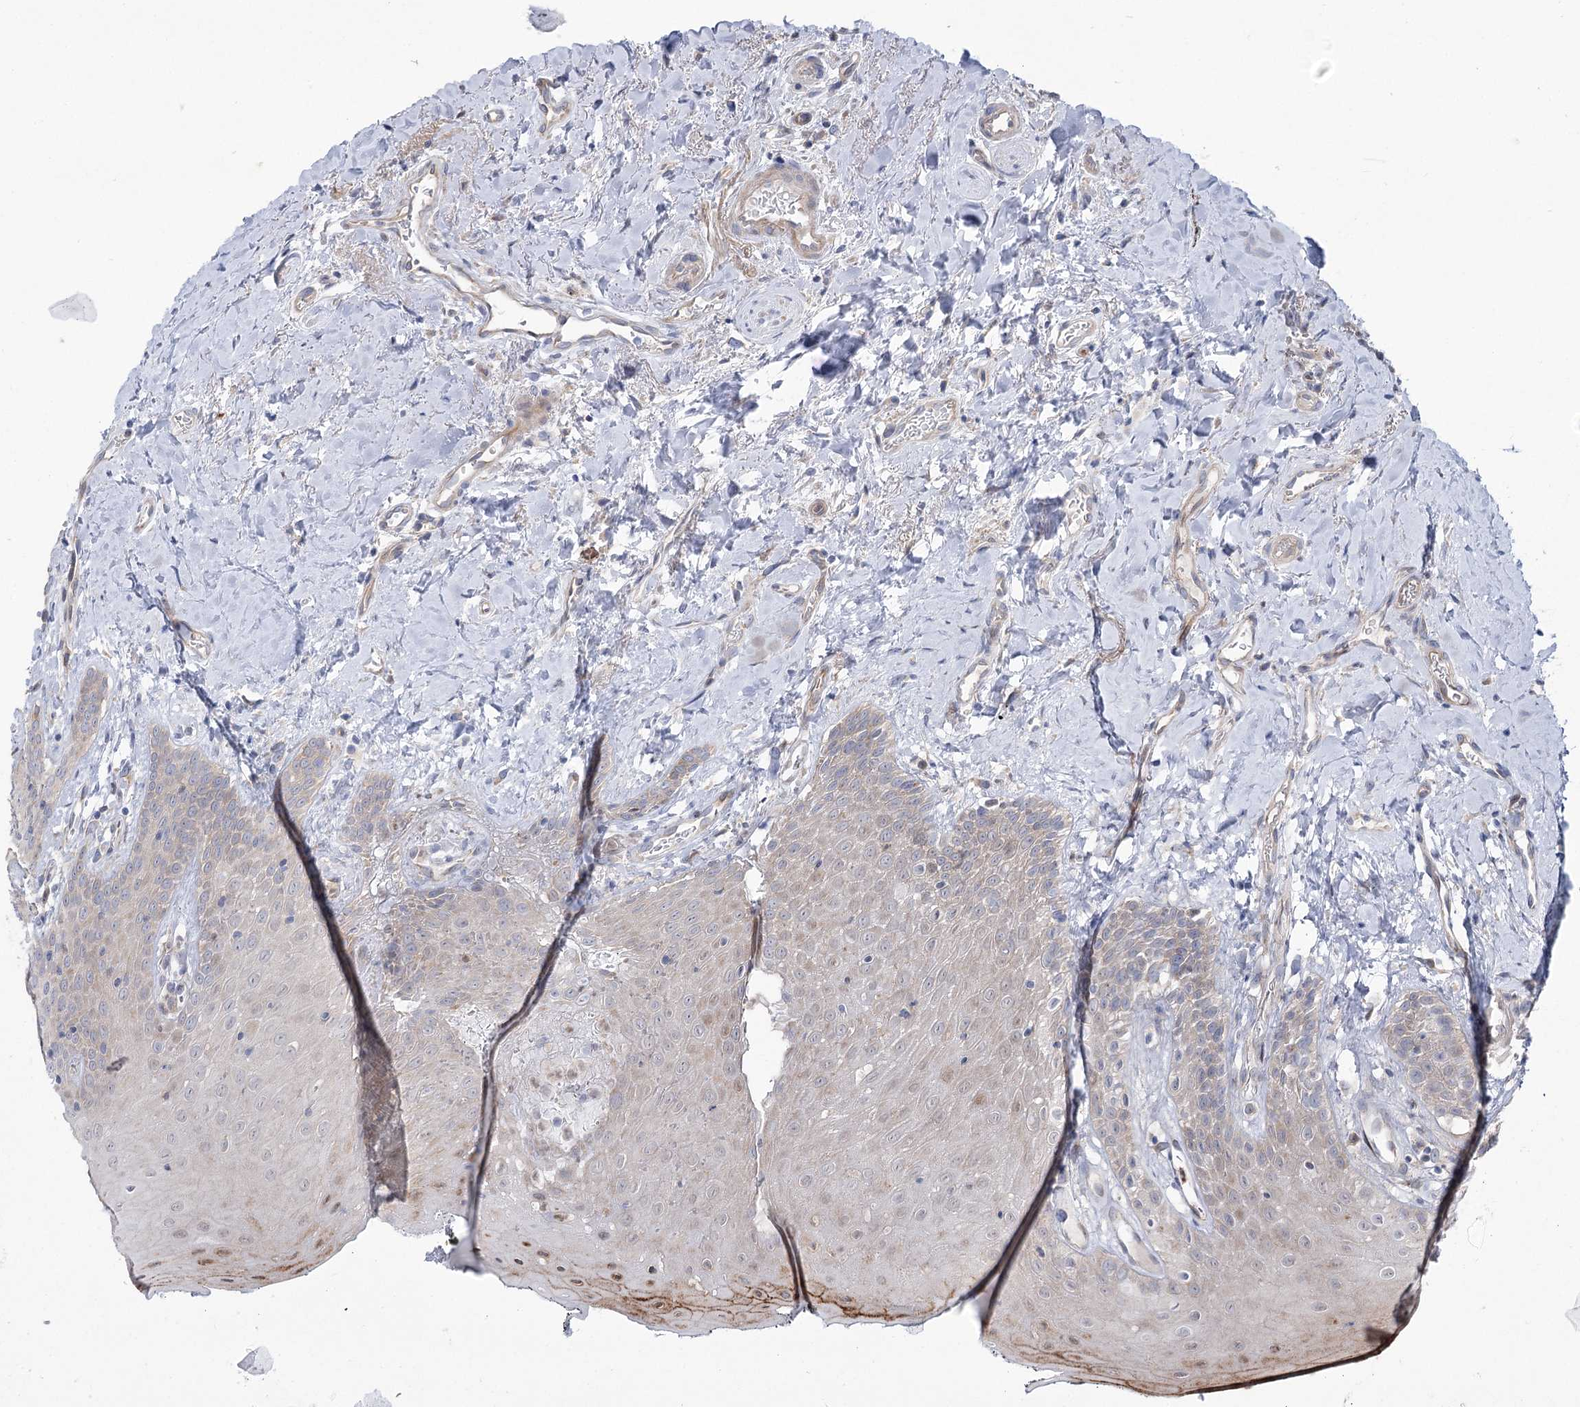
{"staining": {"intensity": "weak", "quantity": "25%-75%", "location": "cytoplasmic/membranous"}, "tissue": "oral mucosa", "cell_type": "Squamous epithelial cells", "image_type": "normal", "snomed": [{"axis": "morphology", "description": "Normal tissue, NOS"}, {"axis": "topography", "description": "Oral tissue"}], "caption": "Immunohistochemical staining of normal oral mucosa shows low levels of weak cytoplasmic/membranous expression in about 25%-75% of squamous epithelial cells.", "gene": "SCN11A", "patient": {"sex": "male", "age": 74}}